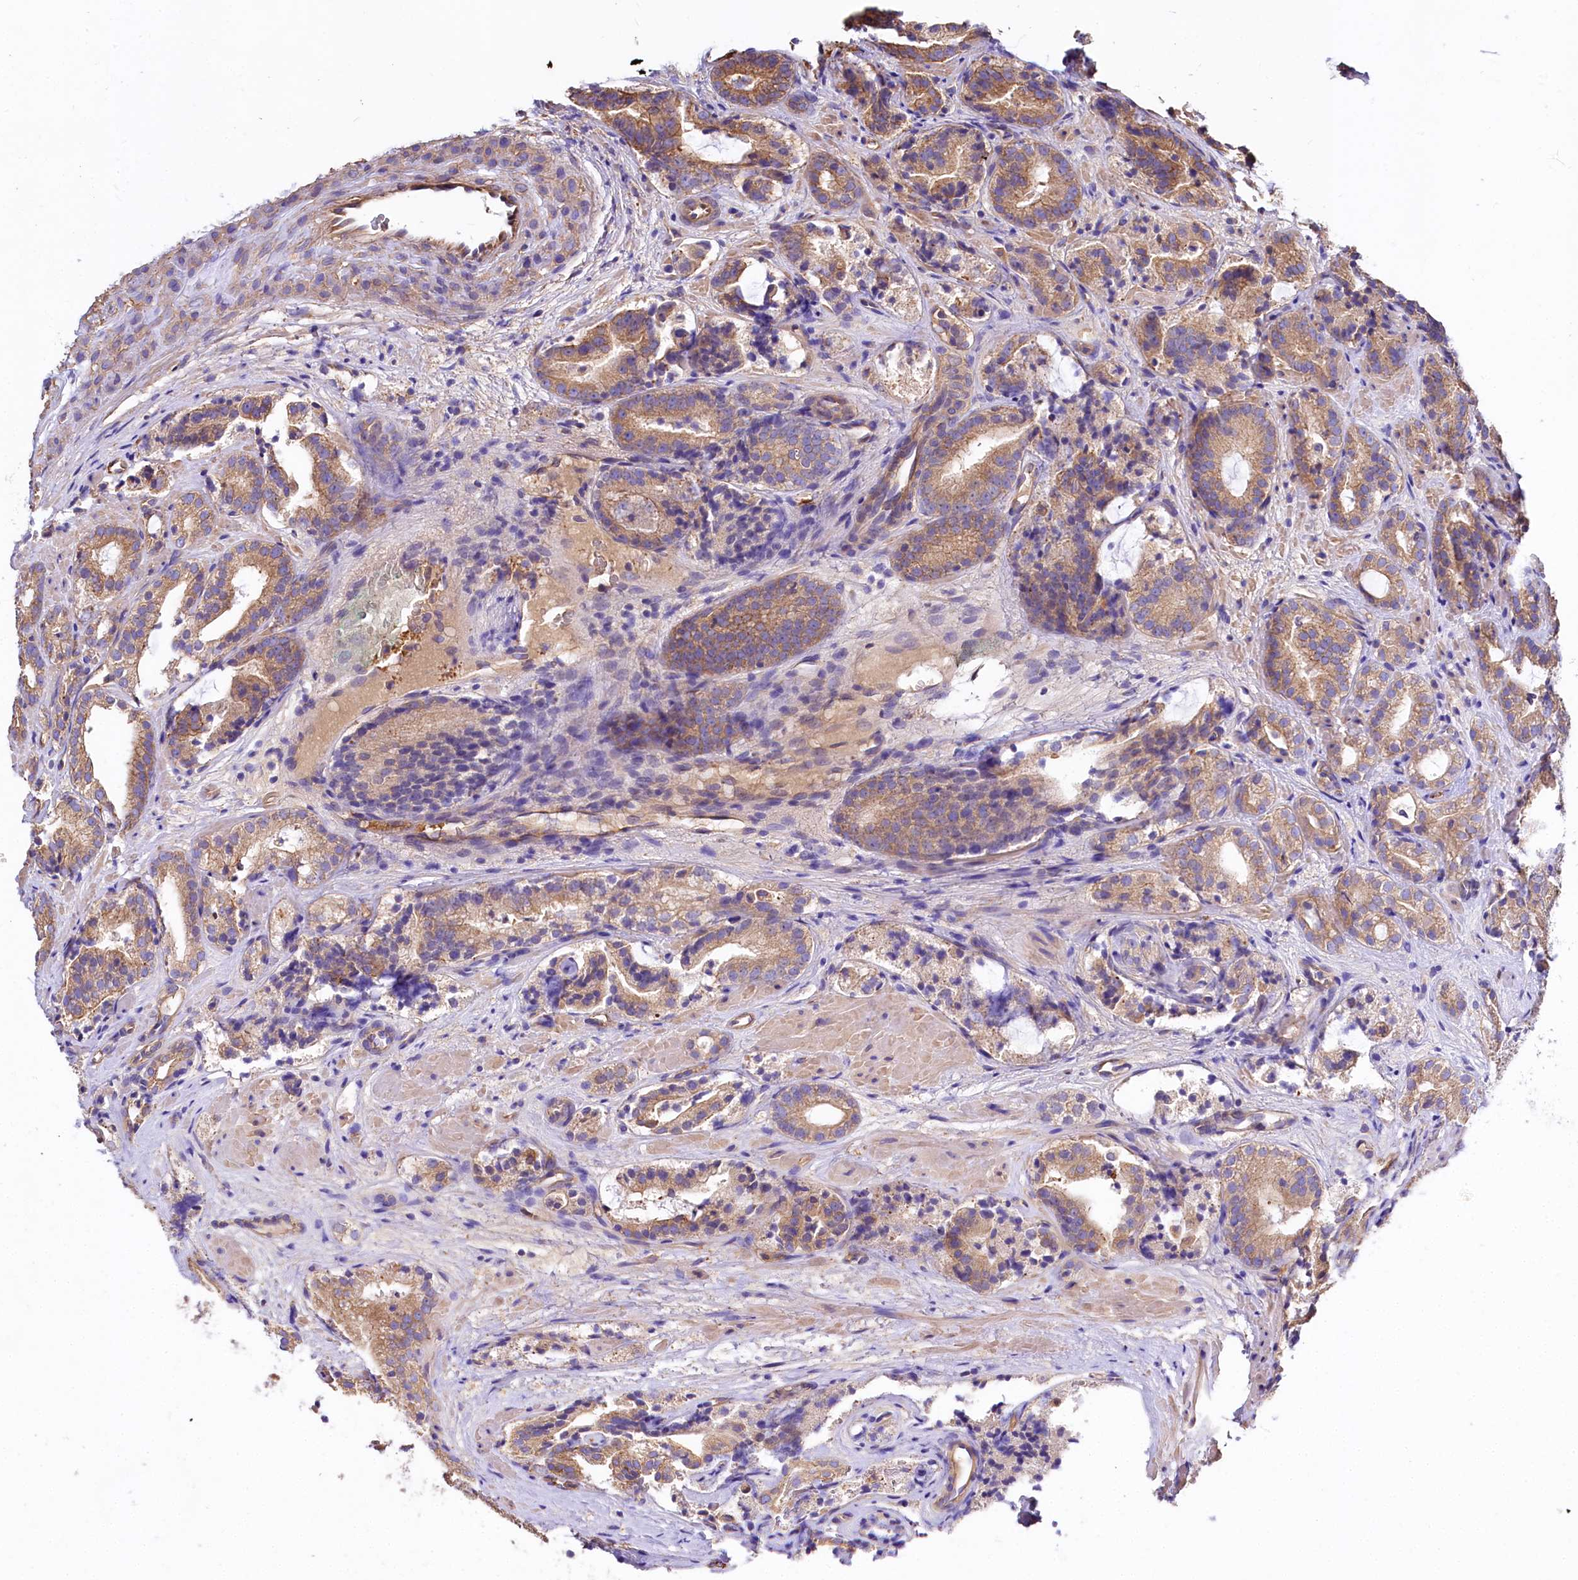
{"staining": {"intensity": "moderate", "quantity": ">75%", "location": "cytoplasmic/membranous"}, "tissue": "prostate cancer", "cell_type": "Tumor cells", "image_type": "cancer", "snomed": [{"axis": "morphology", "description": "Adenocarcinoma, High grade"}, {"axis": "topography", "description": "Prostate"}], "caption": "This histopathology image reveals immunohistochemistry staining of human prostate cancer (high-grade adenocarcinoma), with medium moderate cytoplasmic/membranous expression in about >75% of tumor cells.", "gene": "FCHSD2", "patient": {"sex": "male", "age": 57}}